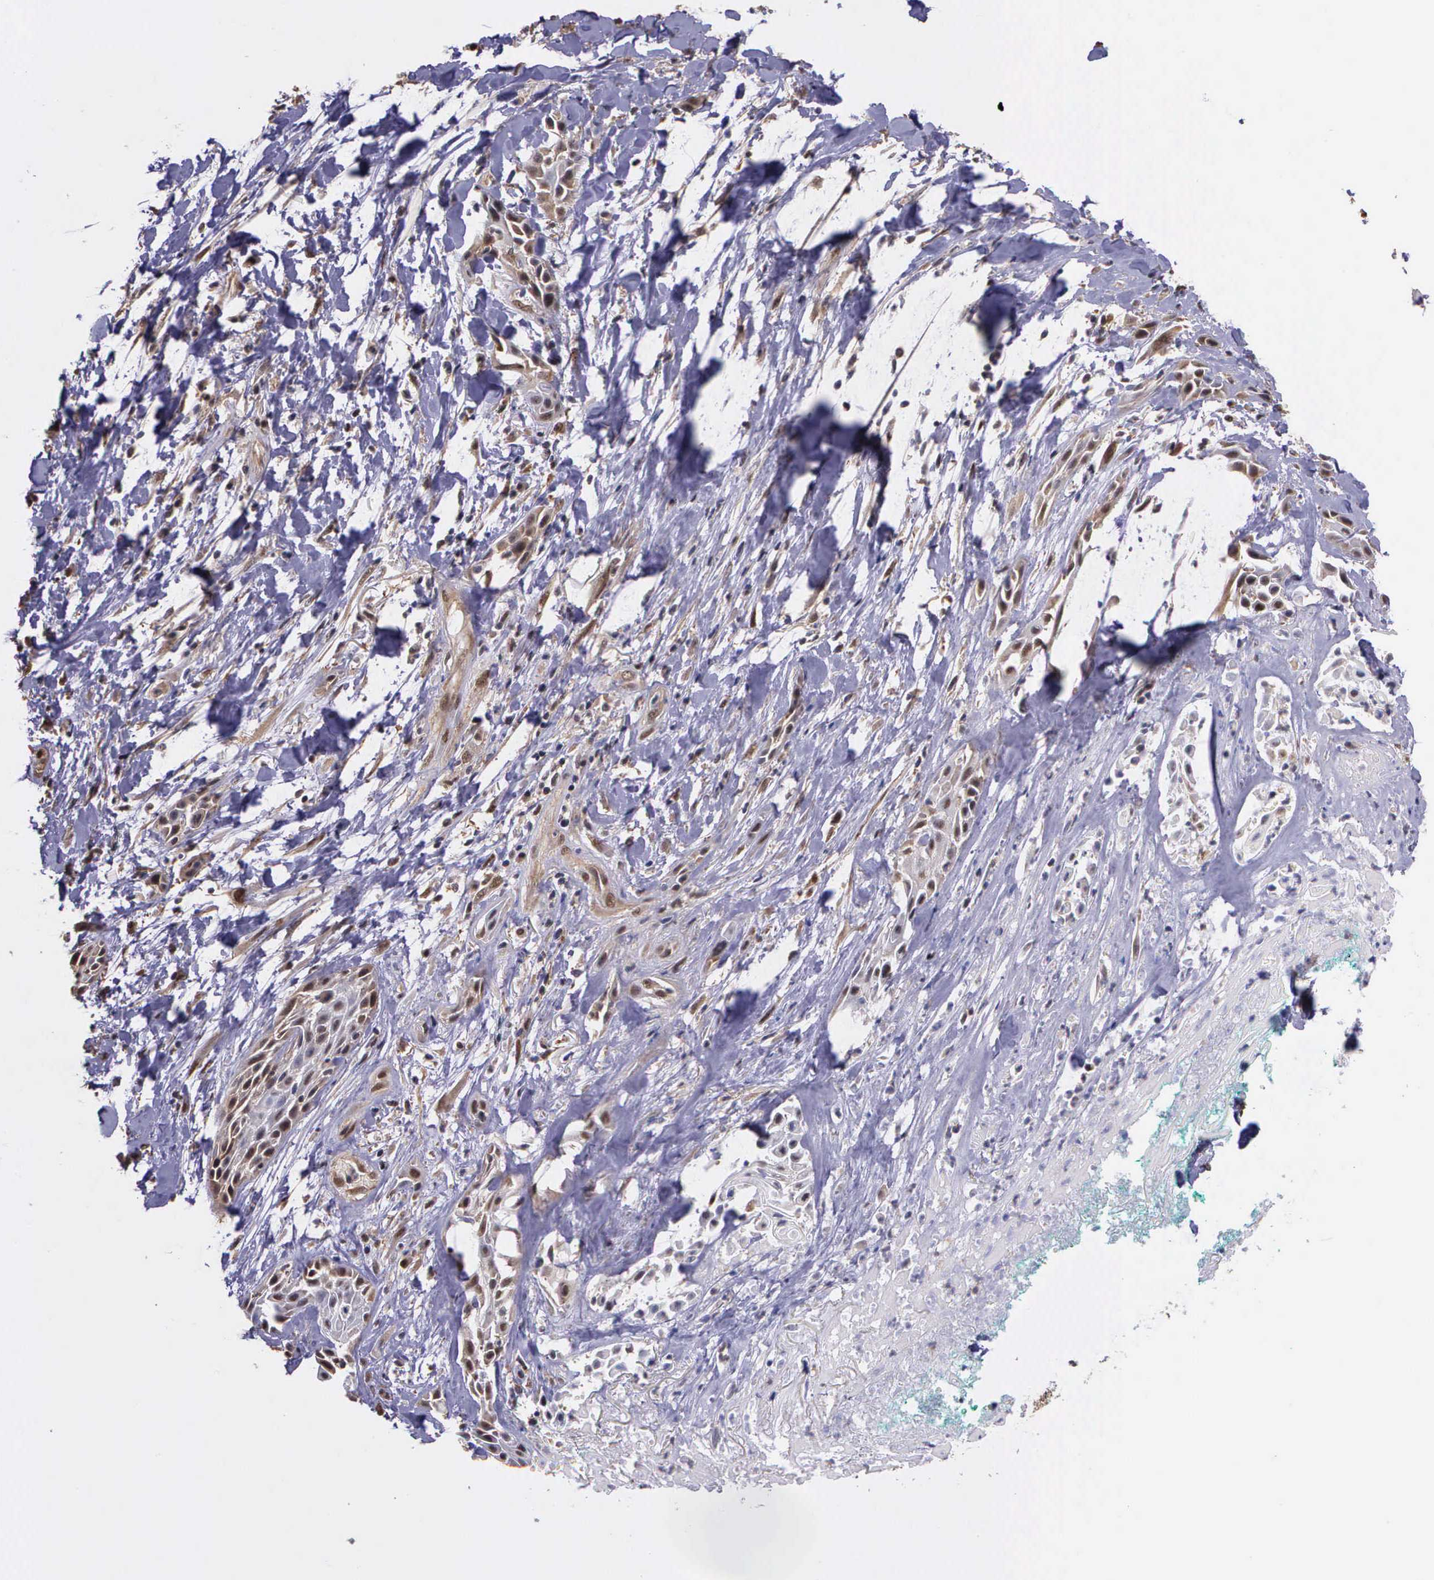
{"staining": {"intensity": "weak", "quantity": ">75%", "location": "cytoplasmic/membranous,nuclear"}, "tissue": "skin cancer", "cell_type": "Tumor cells", "image_type": "cancer", "snomed": [{"axis": "morphology", "description": "Squamous cell carcinoma, NOS"}, {"axis": "topography", "description": "Skin"}, {"axis": "topography", "description": "Anal"}], "caption": "Brown immunohistochemical staining in human skin cancer exhibits weak cytoplasmic/membranous and nuclear positivity in about >75% of tumor cells.", "gene": "PSMC1", "patient": {"sex": "male", "age": 64}}